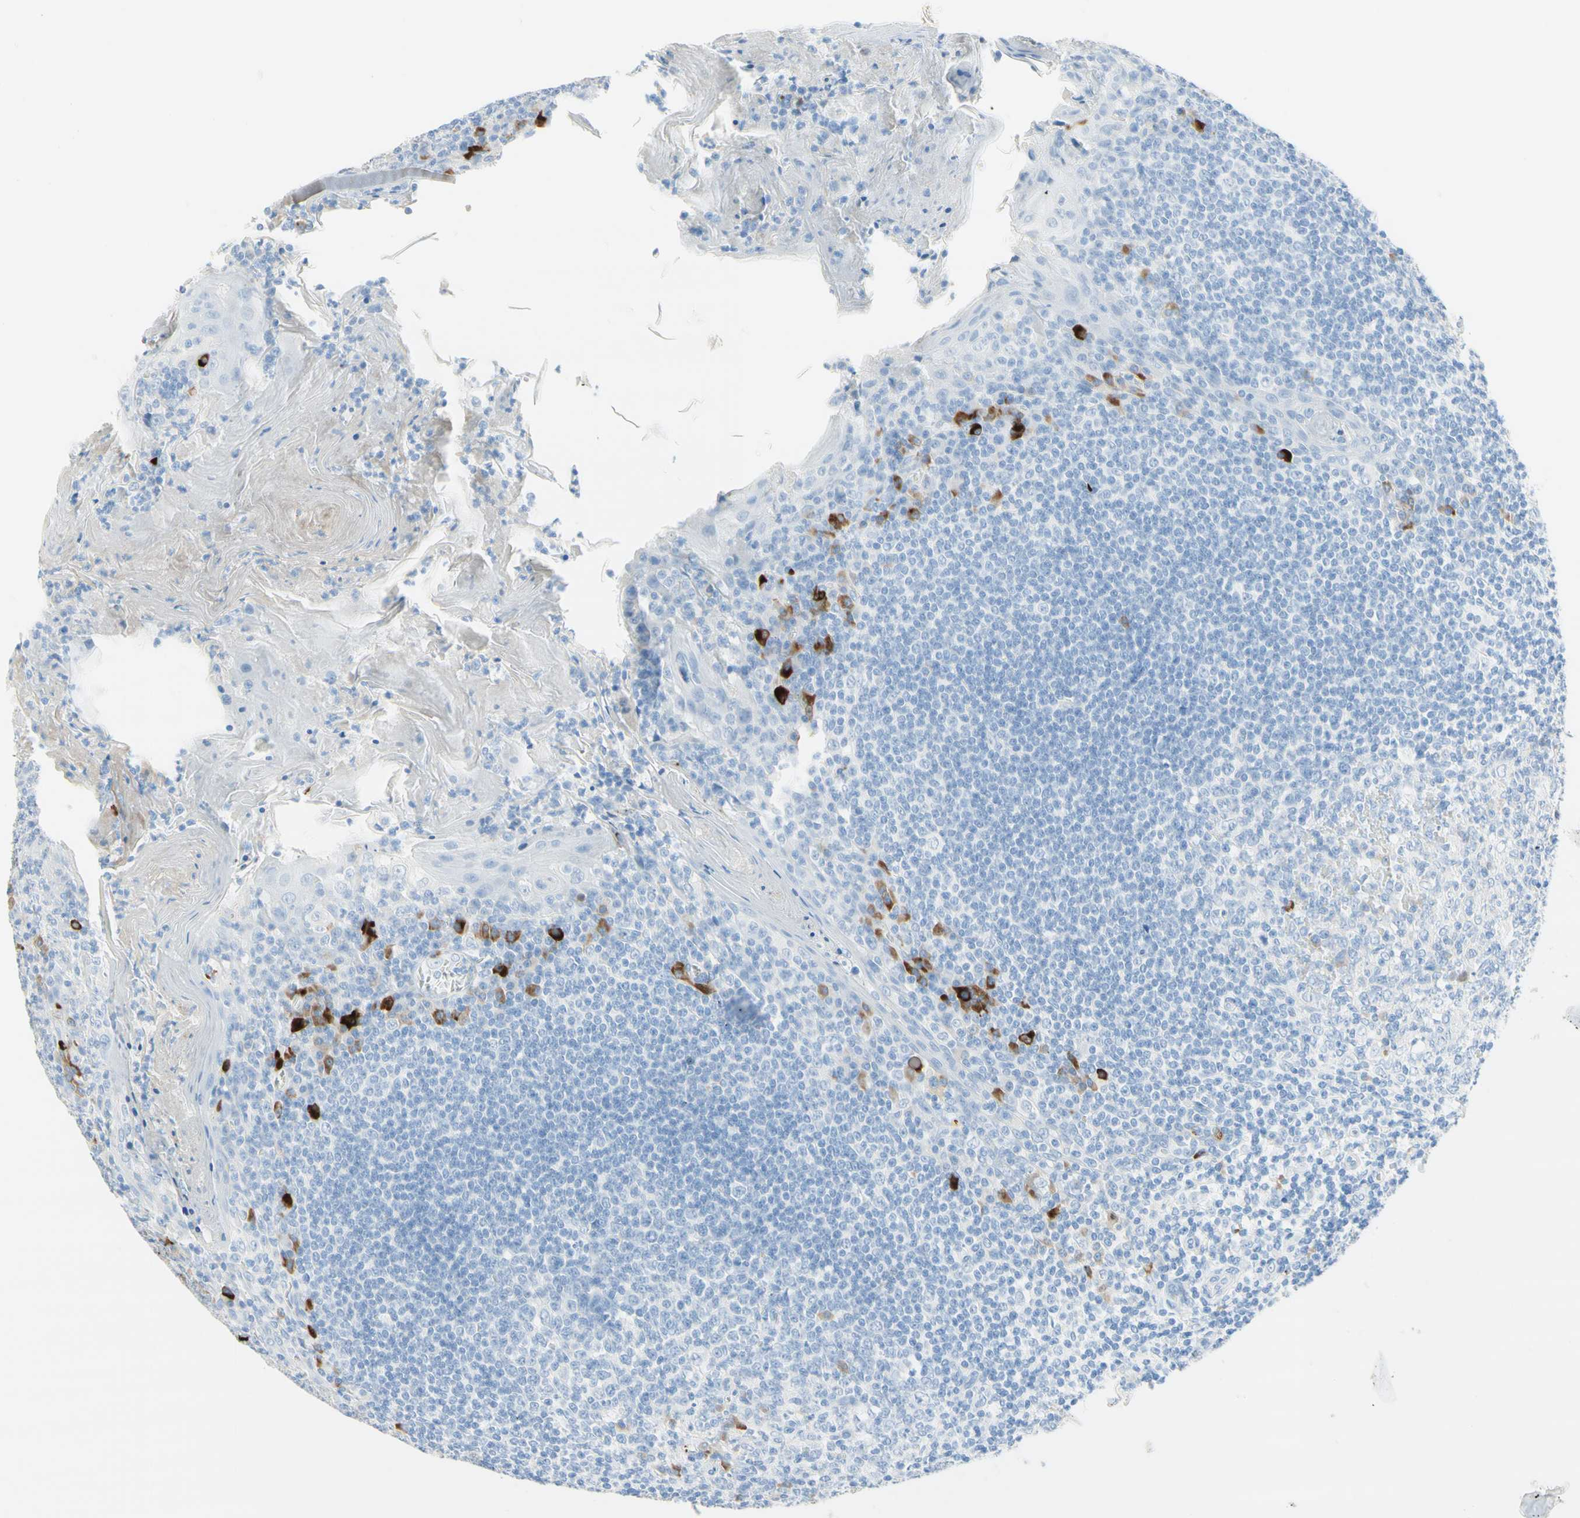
{"staining": {"intensity": "negative", "quantity": "none", "location": "none"}, "tissue": "tonsil", "cell_type": "Germinal center cells", "image_type": "normal", "snomed": [{"axis": "morphology", "description": "Normal tissue, NOS"}, {"axis": "topography", "description": "Tonsil"}], "caption": "Protein analysis of benign tonsil demonstrates no significant positivity in germinal center cells.", "gene": "IL6ST", "patient": {"sex": "male", "age": 31}}